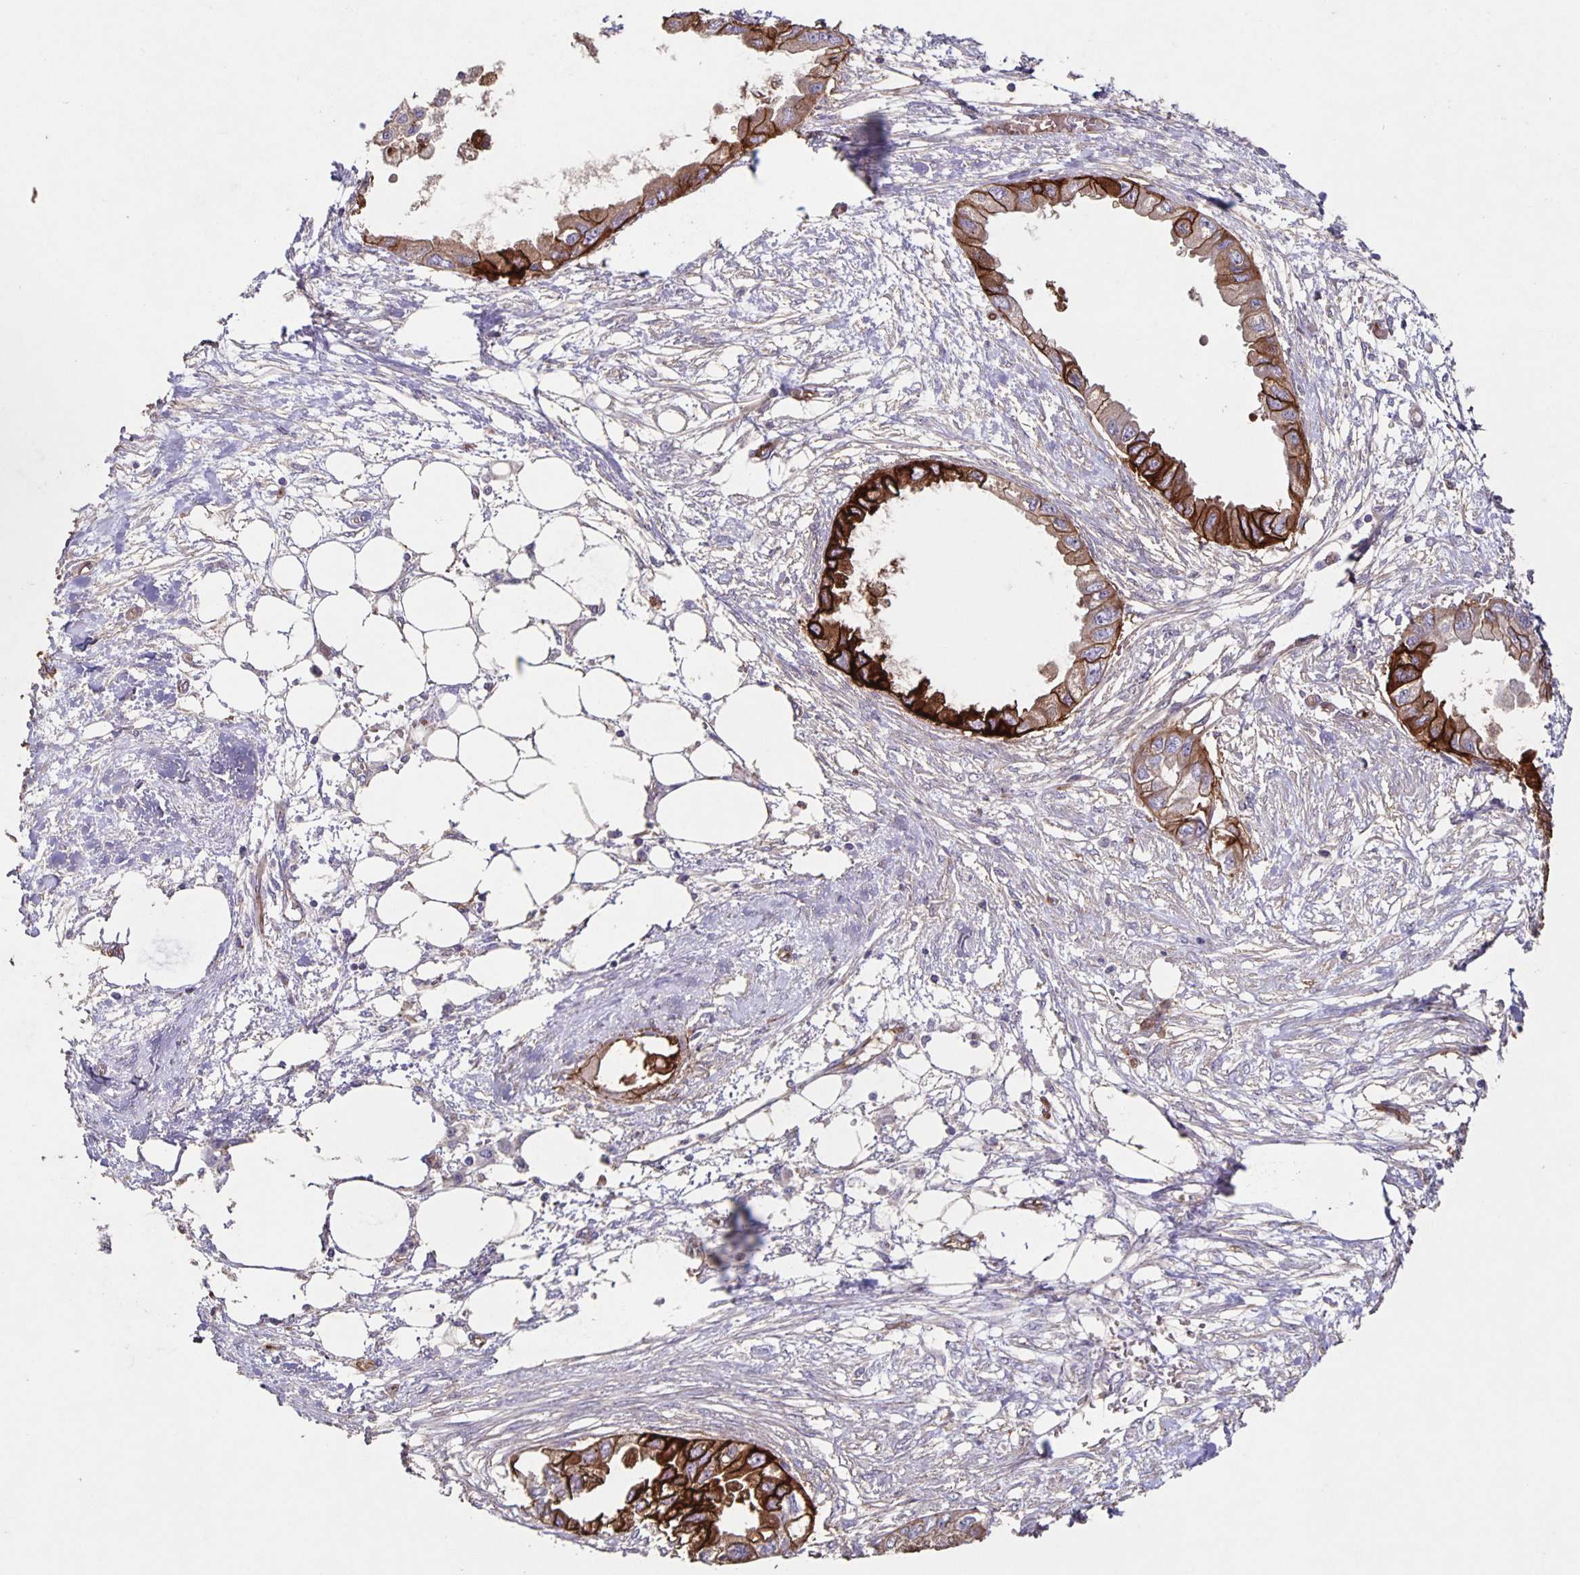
{"staining": {"intensity": "strong", "quantity": "25%-75%", "location": "cytoplasmic/membranous"}, "tissue": "endometrial cancer", "cell_type": "Tumor cells", "image_type": "cancer", "snomed": [{"axis": "morphology", "description": "Adenocarcinoma, NOS"}, {"axis": "morphology", "description": "Adenocarcinoma, metastatic, NOS"}, {"axis": "topography", "description": "Adipose tissue"}, {"axis": "topography", "description": "Endometrium"}], "caption": "Tumor cells display high levels of strong cytoplasmic/membranous expression in approximately 25%-75% of cells in metastatic adenocarcinoma (endometrial).", "gene": "ITGA2", "patient": {"sex": "female", "age": 67}}